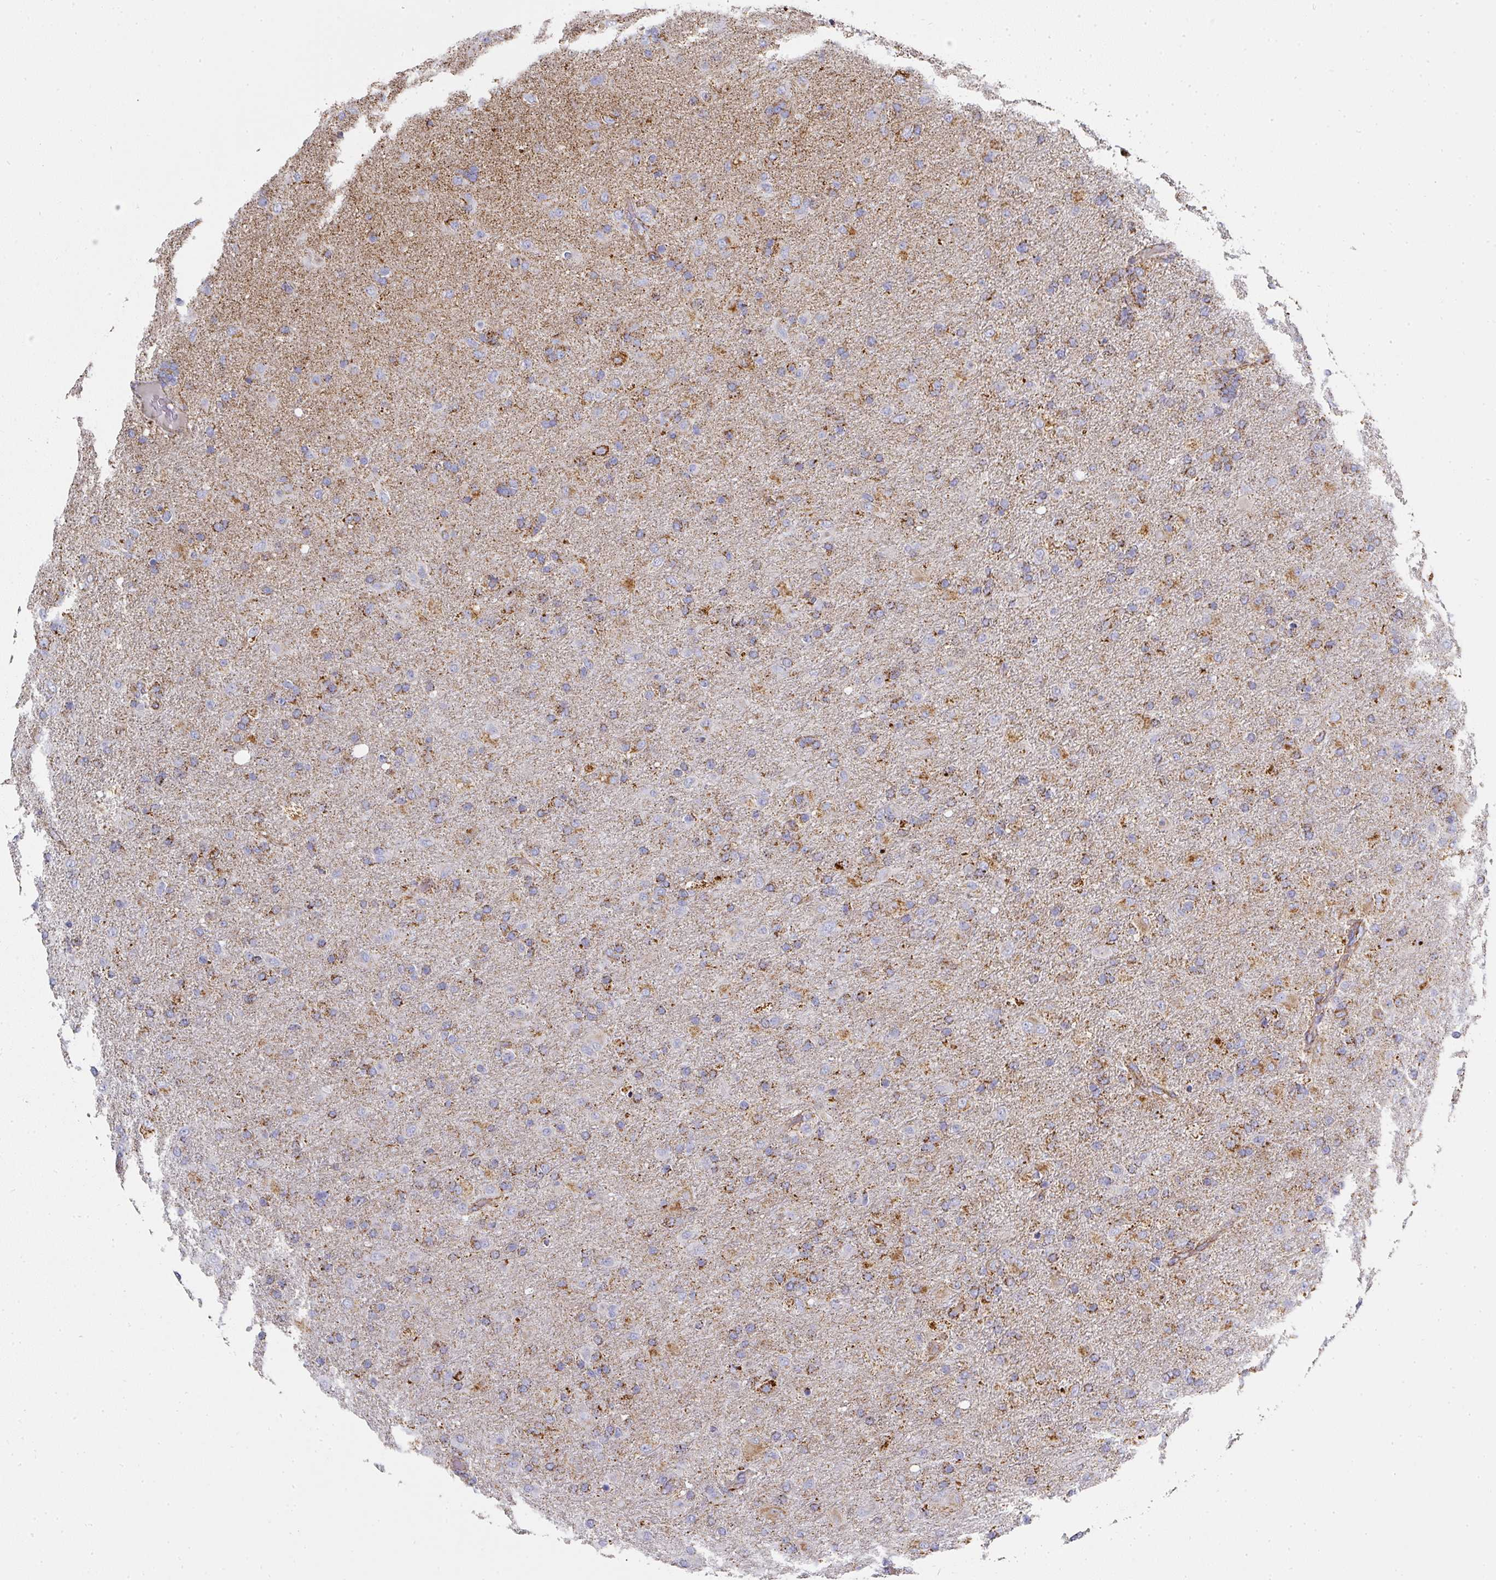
{"staining": {"intensity": "moderate", "quantity": ">75%", "location": "cytoplasmic/membranous"}, "tissue": "glioma", "cell_type": "Tumor cells", "image_type": "cancer", "snomed": [{"axis": "morphology", "description": "Glioma, malignant, Low grade"}, {"axis": "topography", "description": "Brain"}], "caption": "Protein expression analysis of human low-grade glioma (malignant) reveals moderate cytoplasmic/membranous positivity in approximately >75% of tumor cells.", "gene": "UQCRFS1", "patient": {"sex": "male", "age": 65}}